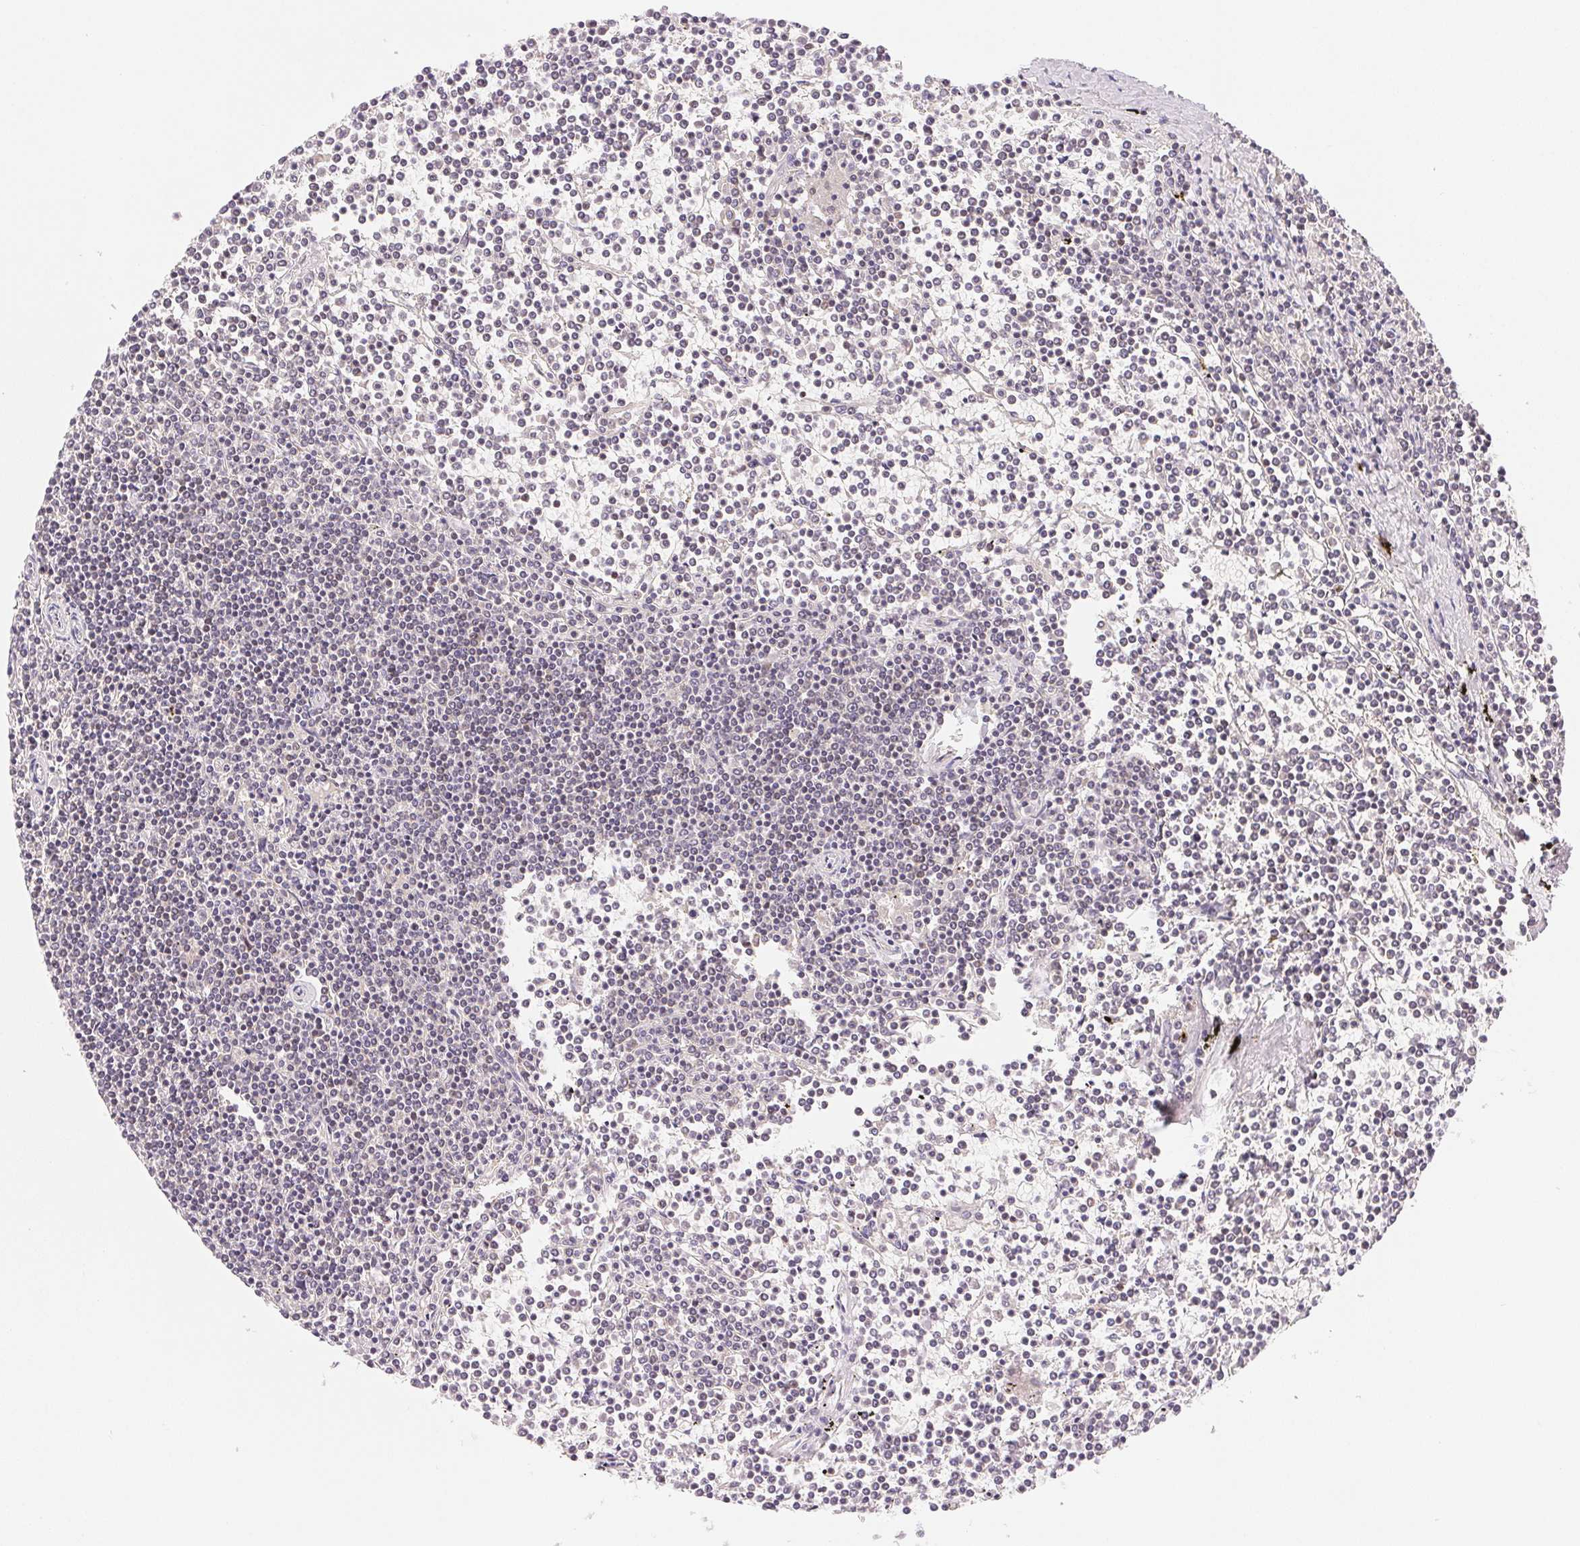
{"staining": {"intensity": "negative", "quantity": "none", "location": "none"}, "tissue": "lymphoma", "cell_type": "Tumor cells", "image_type": "cancer", "snomed": [{"axis": "morphology", "description": "Malignant lymphoma, non-Hodgkin's type, Low grade"}, {"axis": "topography", "description": "Spleen"}], "caption": "DAB immunohistochemical staining of human low-grade malignant lymphoma, non-Hodgkin's type displays no significant staining in tumor cells. (DAB immunohistochemistry with hematoxylin counter stain).", "gene": "BNIP5", "patient": {"sex": "female", "age": 19}}